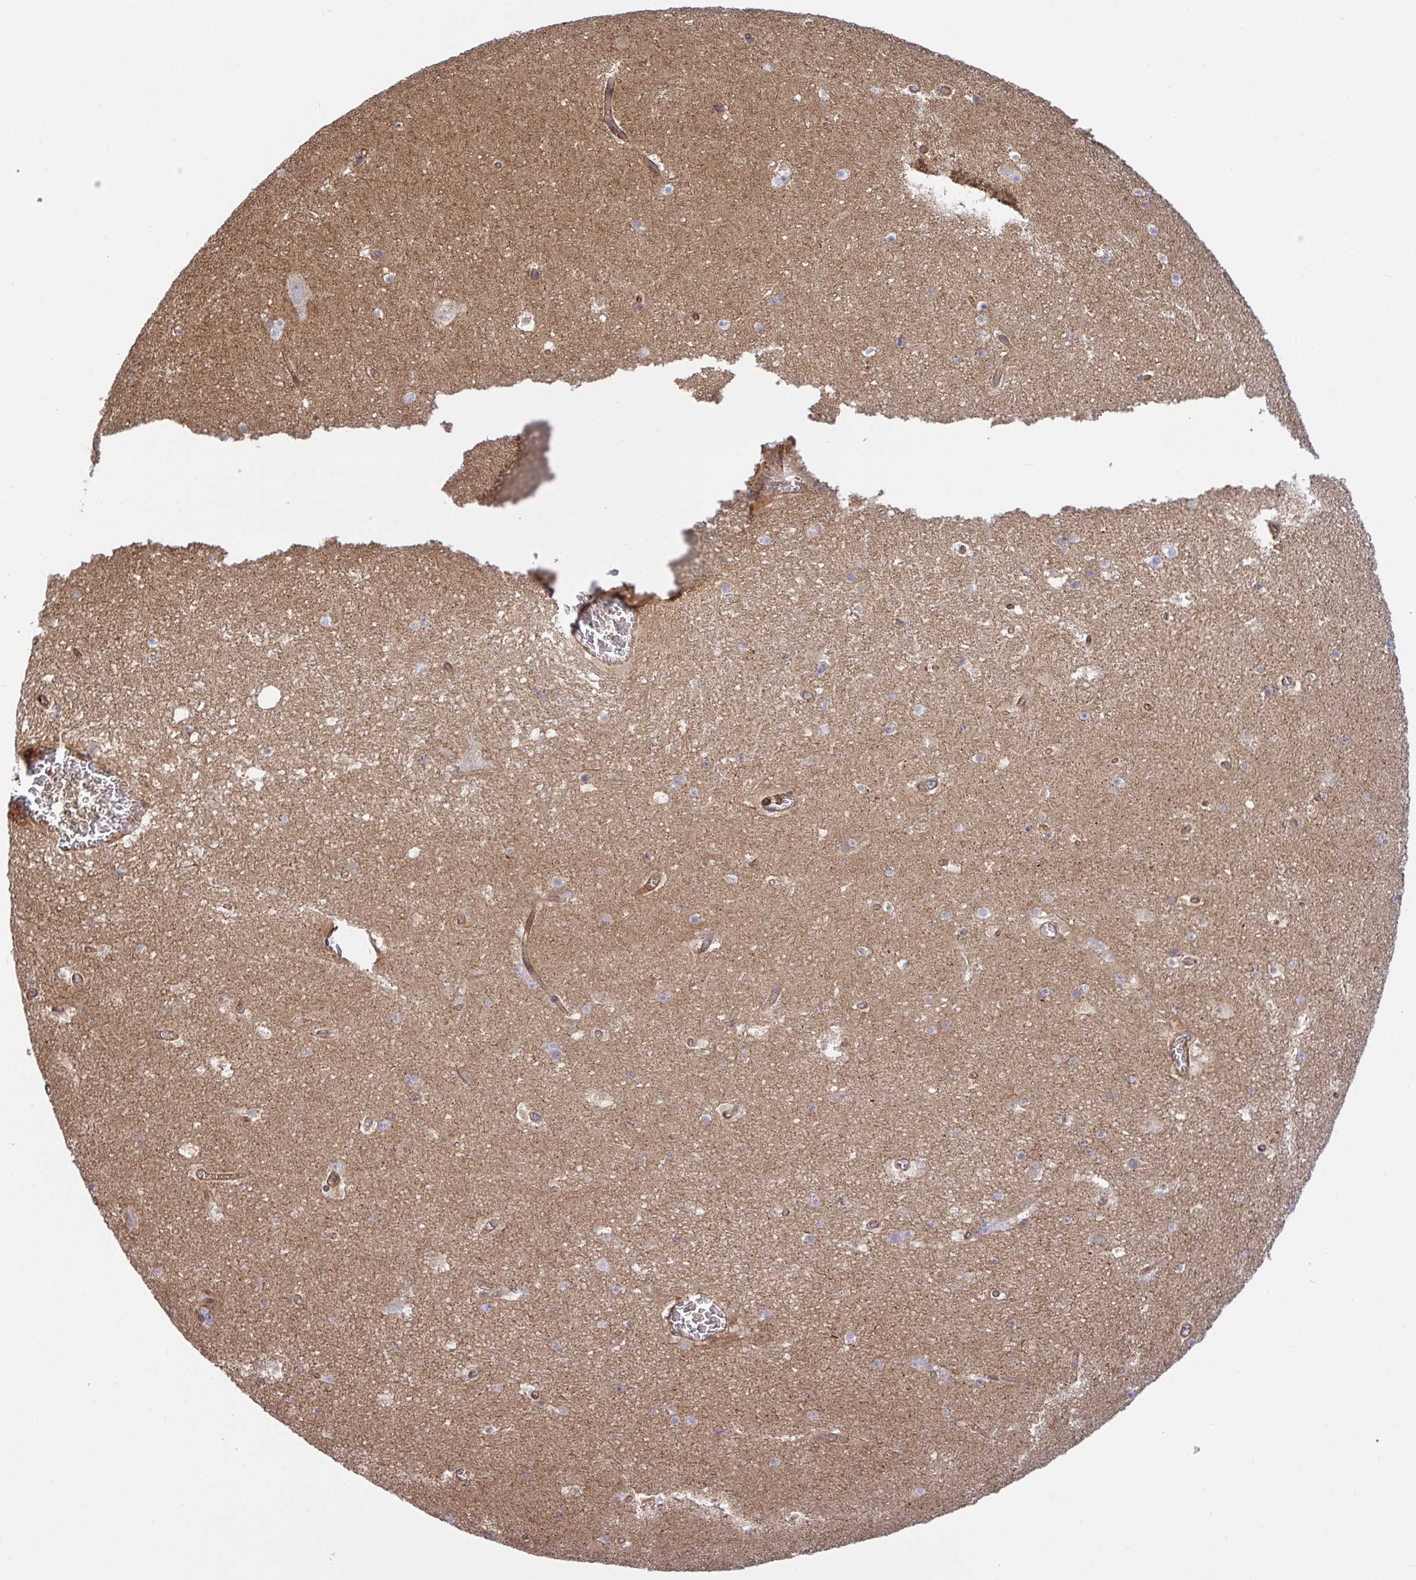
{"staining": {"intensity": "negative", "quantity": "none", "location": "none"}, "tissue": "hippocampus", "cell_type": "Glial cells", "image_type": "normal", "snomed": [{"axis": "morphology", "description": "Normal tissue, NOS"}, {"axis": "topography", "description": "Hippocampus"}], "caption": "This image is of normal hippocampus stained with immunohistochemistry (IHC) to label a protein in brown with the nuclei are counter-stained blue. There is no positivity in glial cells. (DAB IHC visualized using brightfield microscopy, high magnification).", "gene": "C4orf36", "patient": {"sex": "female", "age": 42}}